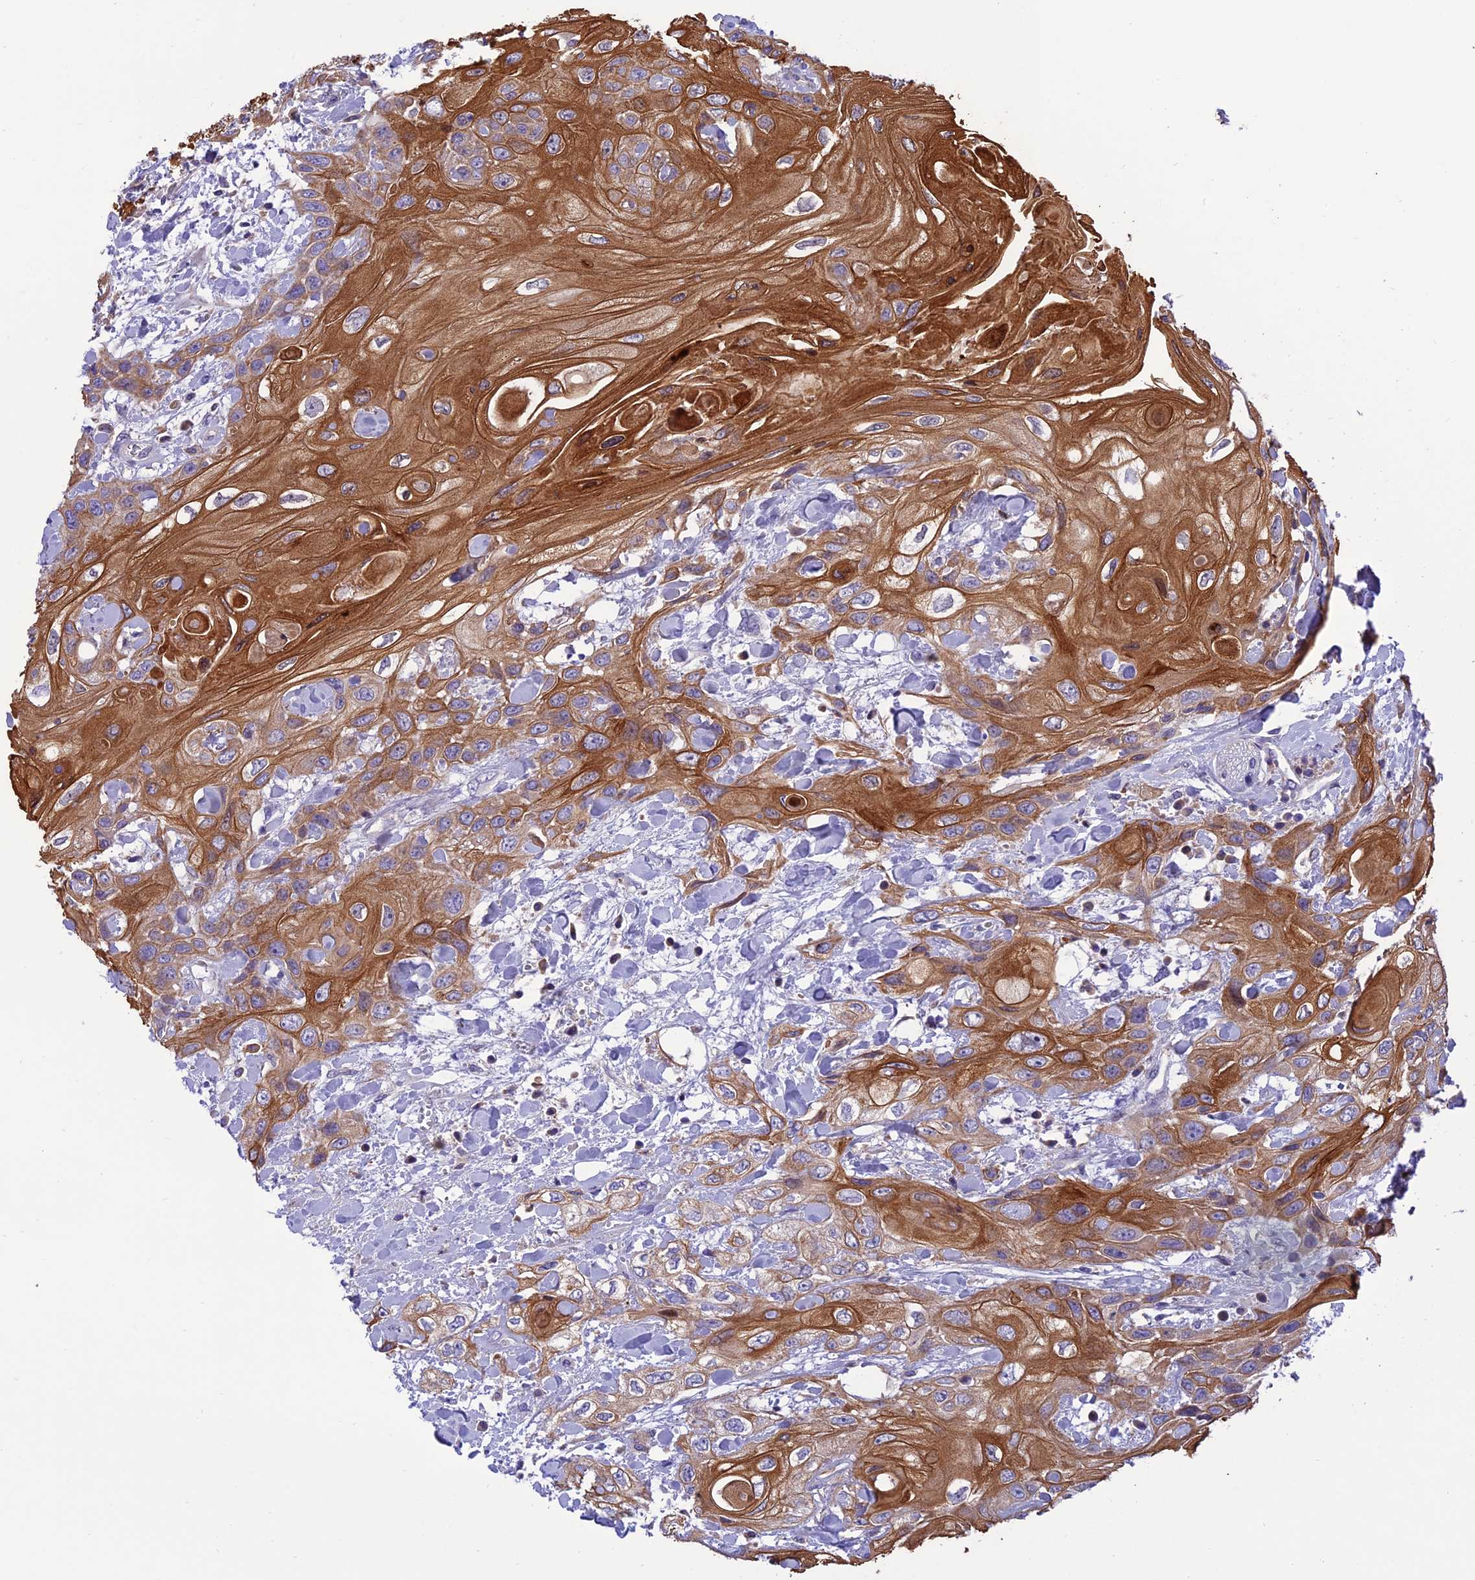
{"staining": {"intensity": "strong", "quantity": ">75%", "location": "cytoplasmic/membranous"}, "tissue": "head and neck cancer", "cell_type": "Tumor cells", "image_type": "cancer", "snomed": [{"axis": "morphology", "description": "Squamous cell carcinoma, NOS"}, {"axis": "topography", "description": "Head-Neck"}], "caption": "Immunohistochemistry micrograph of human head and neck cancer stained for a protein (brown), which reveals high levels of strong cytoplasmic/membranous staining in about >75% of tumor cells.", "gene": "JMY", "patient": {"sex": "female", "age": 43}}